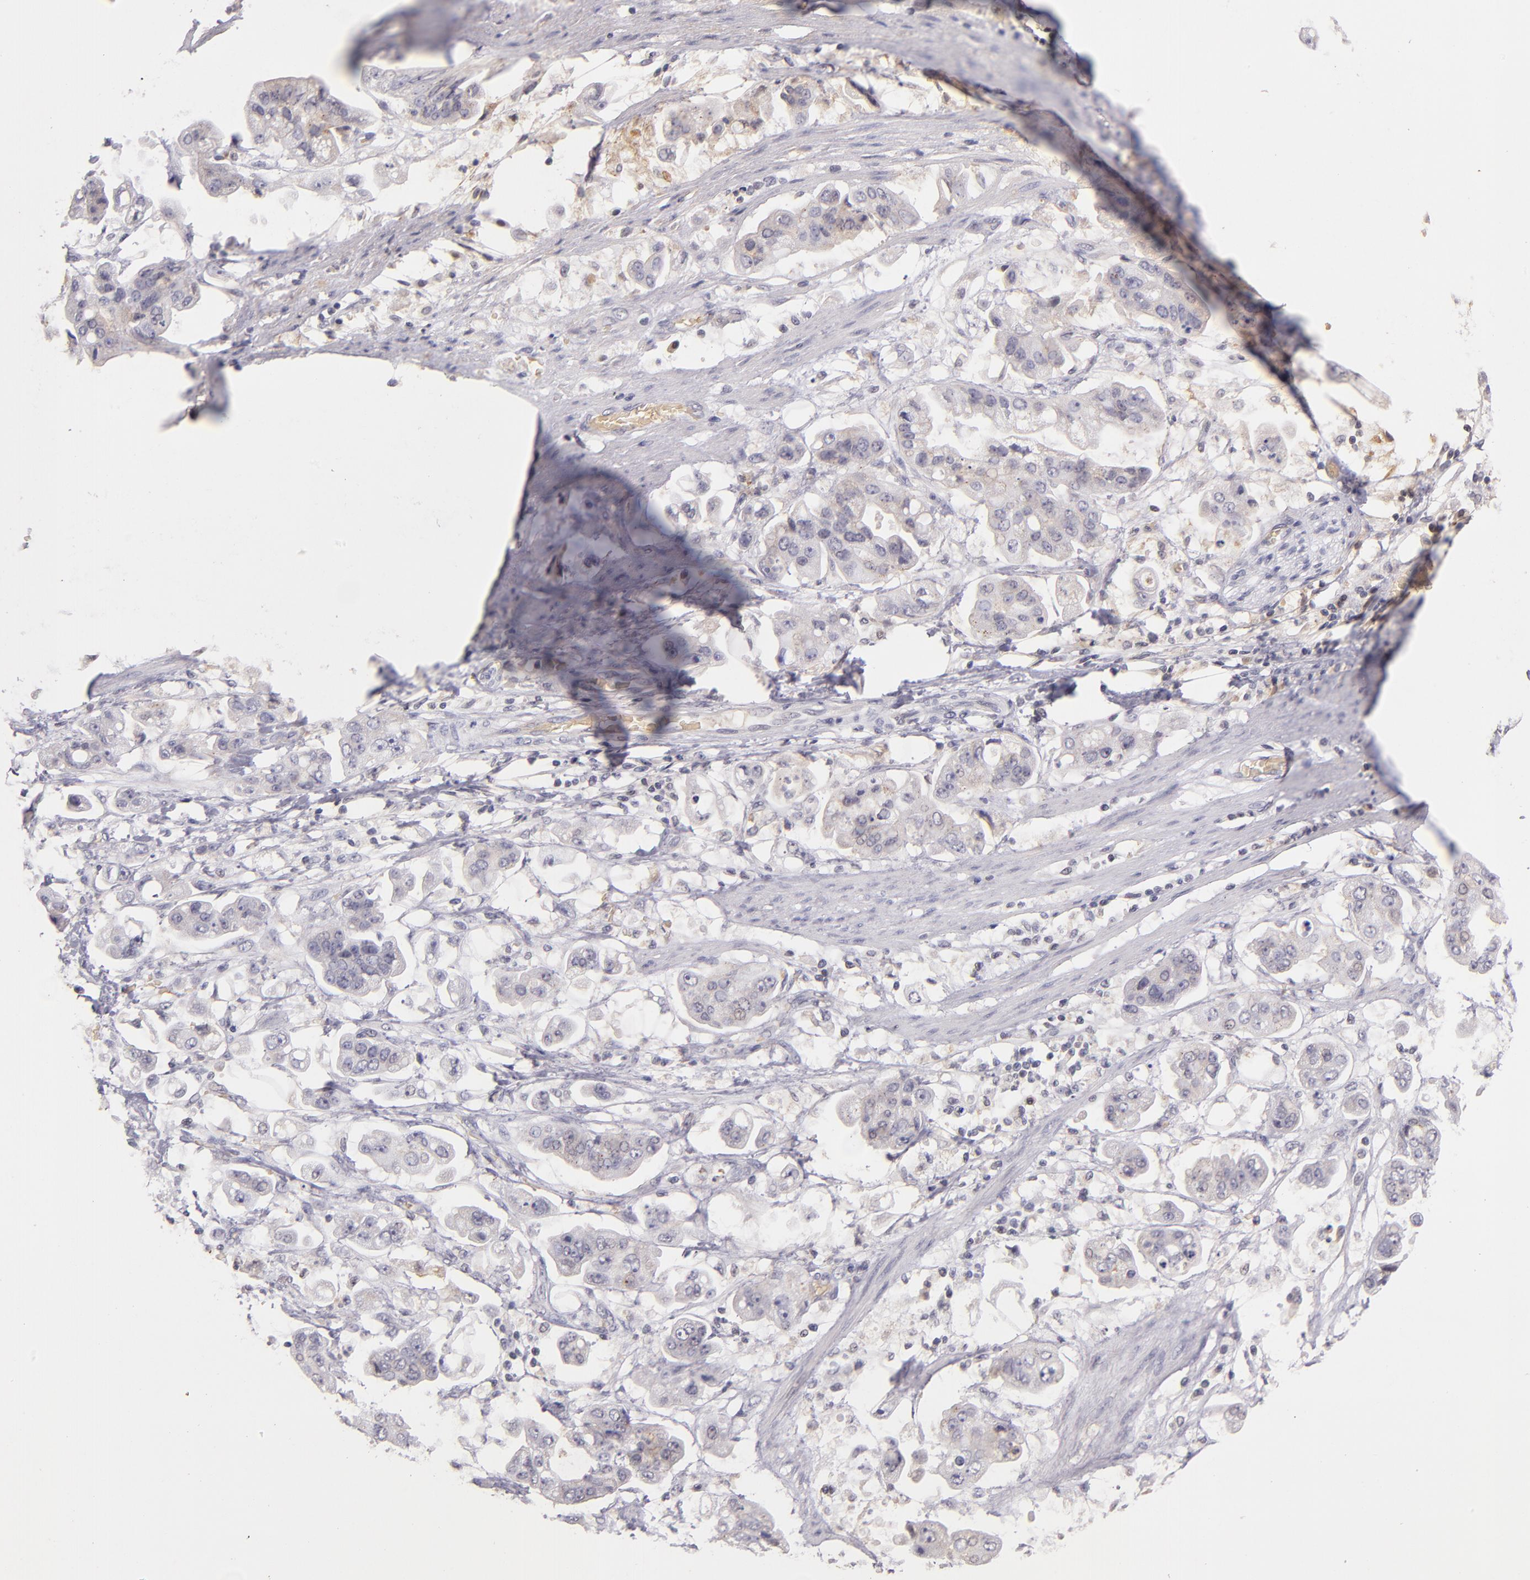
{"staining": {"intensity": "weak", "quantity": "<25%", "location": "cytoplasmic/membranous"}, "tissue": "stomach cancer", "cell_type": "Tumor cells", "image_type": "cancer", "snomed": [{"axis": "morphology", "description": "Adenocarcinoma, NOS"}, {"axis": "topography", "description": "Stomach"}], "caption": "Tumor cells are negative for protein expression in human stomach adenocarcinoma.", "gene": "SERPINC1", "patient": {"sex": "male", "age": 62}}